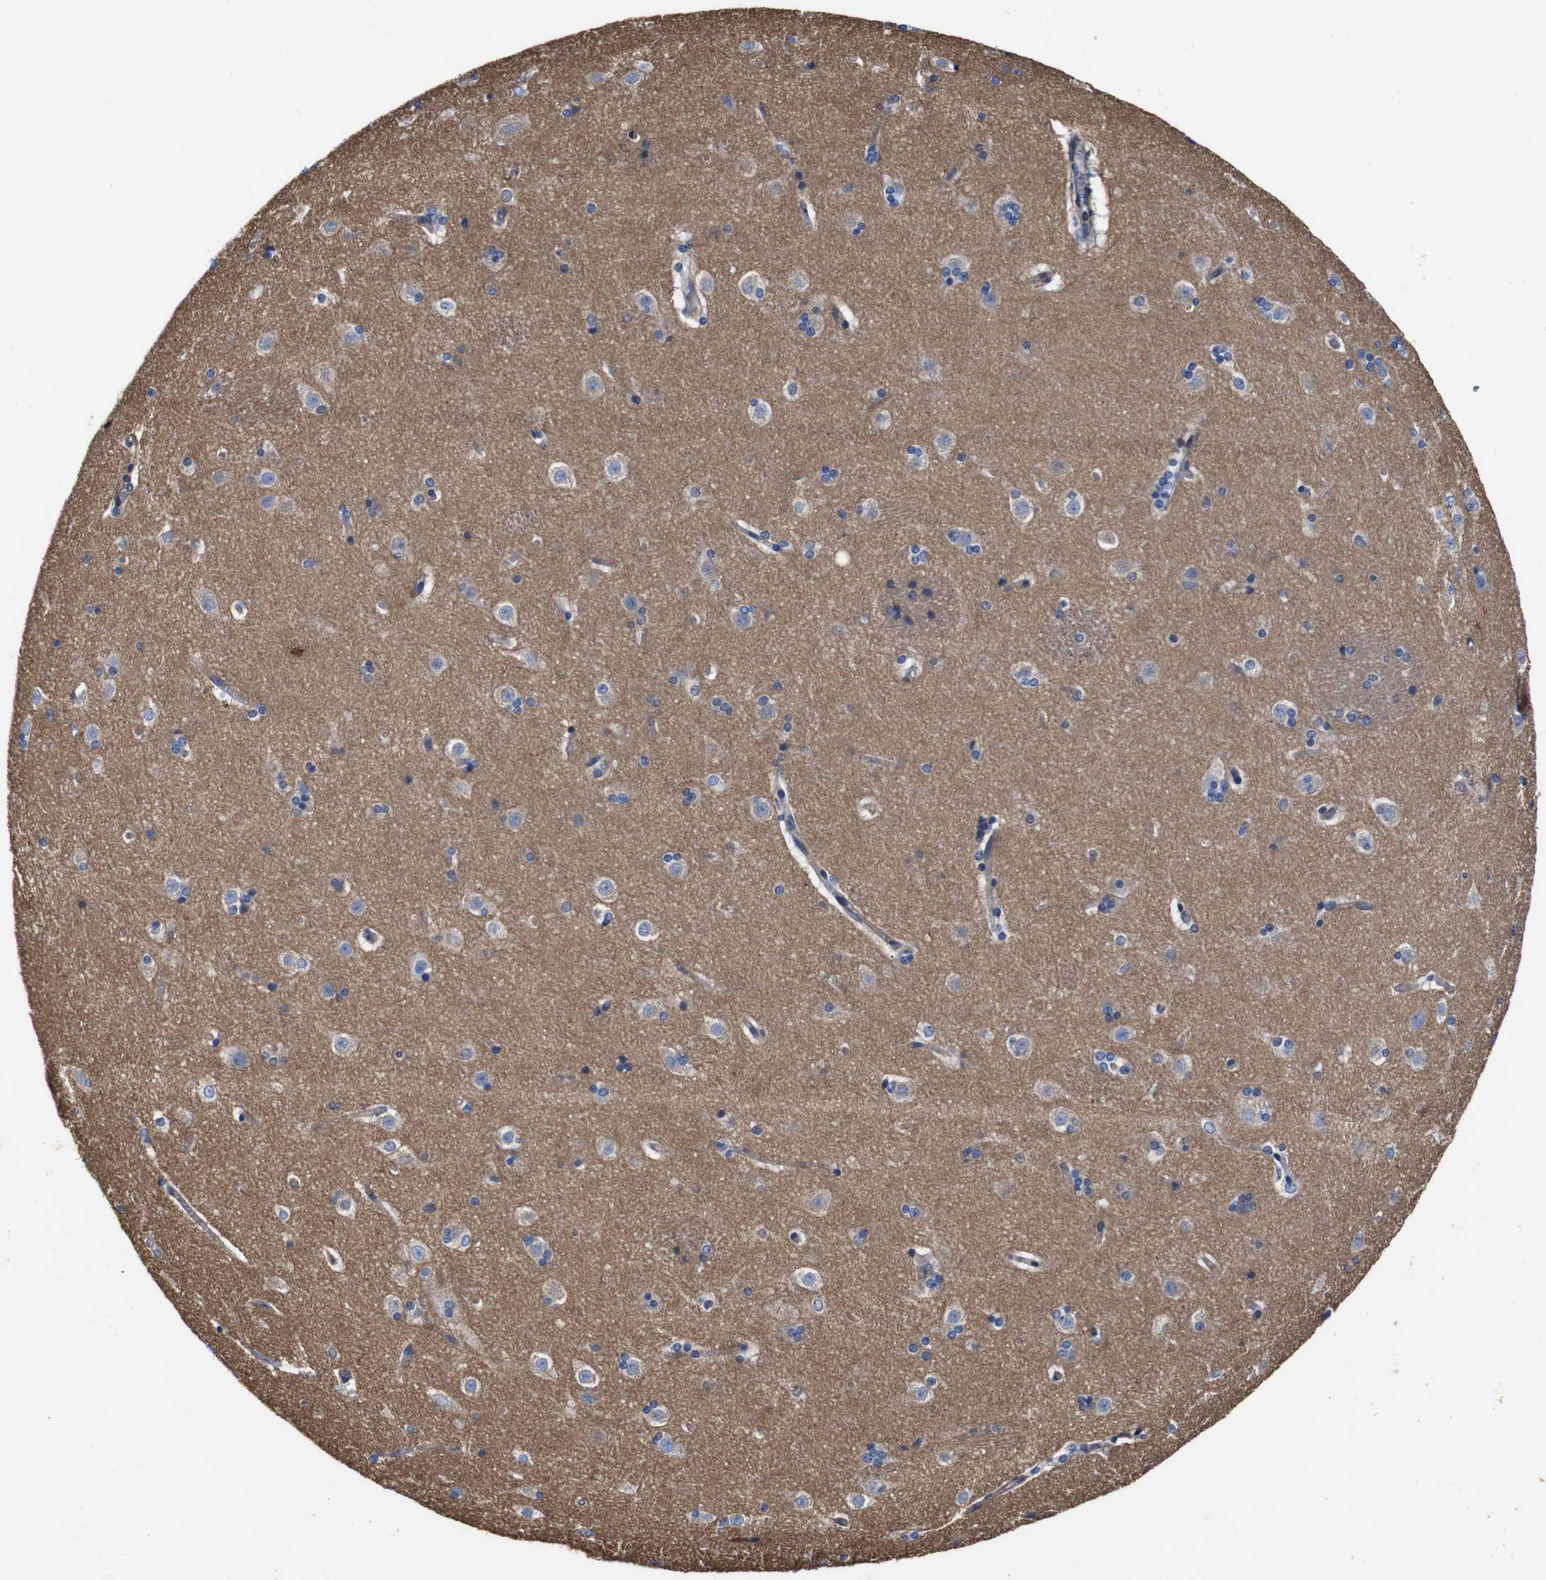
{"staining": {"intensity": "negative", "quantity": "none", "location": "none"}, "tissue": "caudate", "cell_type": "Glial cells", "image_type": "normal", "snomed": [{"axis": "morphology", "description": "Normal tissue, NOS"}, {"axis": "topography", "description": "Lateral ventricle wall"}], "caption": "Human caudate stained for a protein using immunohistochemistry (IHC) reveals no staining in glial cells.", "gene": "PI4KA", "patient": {"sex": "female", "age": 19}}